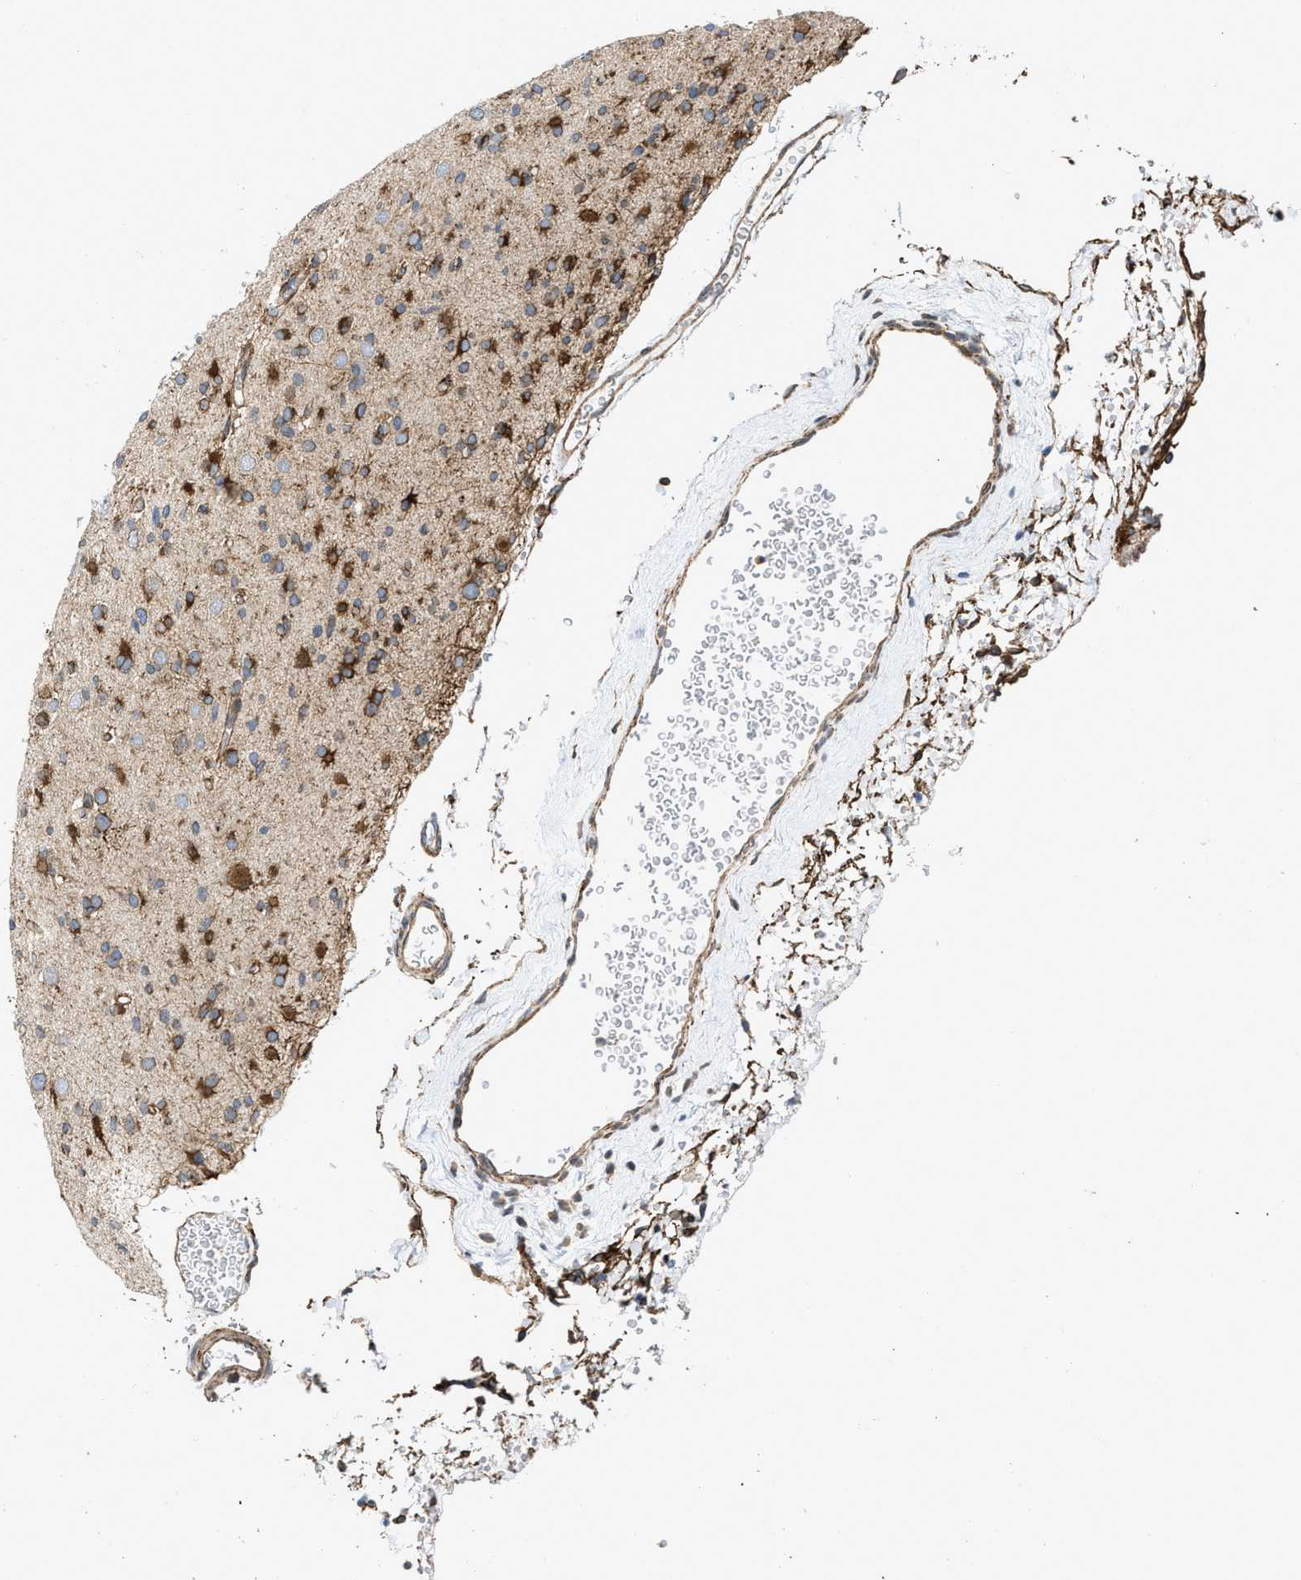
{"staining": {"intensity": "strong", "quantity": "25%-75%", "location": "cytoplasmic/membranous"}, "tissue": "glioma", "cell_type": "Tumor cells", "image_type": "cancer", "snomed": [{"axis": "morphology", "description": "Glioma, malignant, Low grade"}, {"axis": "topography", "description": "Brain"}], "caption": "Low-grade glioma (malignant) stained with immunohistochemistry (IHC) demonstrates strong cytoplasmic/membranous staining in about 25%-75% of tumor cells. The staining is performed using DAB (3,3'-diaminobenzidine) brown chromogen to label protein expression. The nuclei are counter-stained blue using hematoxylin.", "gene": "ERLIN2", "patient": {"sex": "female", "age": 22}}